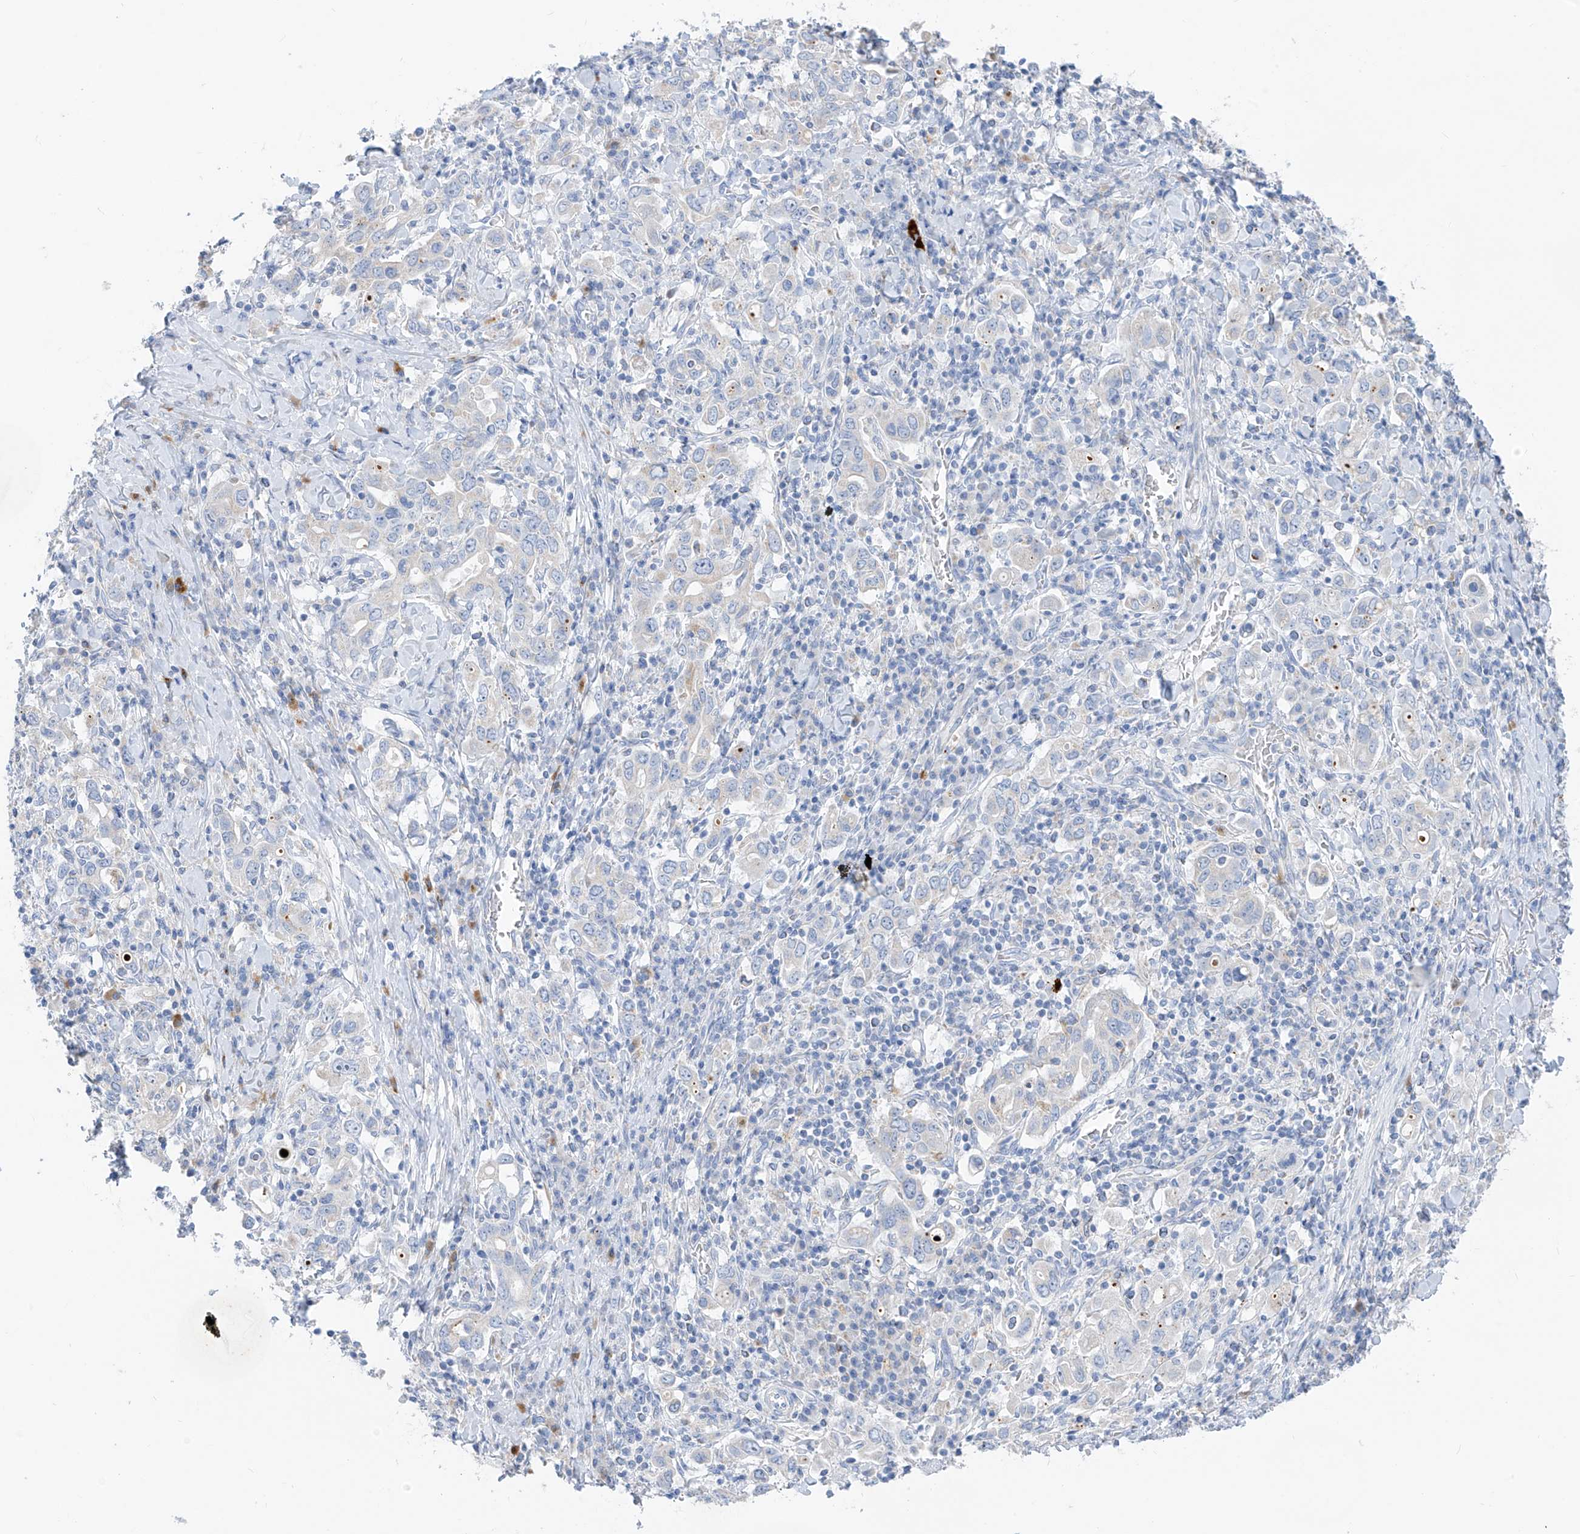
{"staining": {"intensity": "negative", "quantity": "none", "location": "none"}, "tissue": "stomach cancer", "cell_type": "Tumor cells", "image_type": "cancer", "snomed": [{"axis": "morphology", "description": "Adenocarcinoma, NOS"}, {"axis": "topography", "description": "Stomach, upper"}], "caption": "The photomicrograph reveals no significant expression in tumor cells of stomach cancer (adenocarcinoma). (Brightfield microscopy of DAB immunohistochemistry (IHC) at high magnification).", "gene": "ZNF404", "patient": {"sex": "male", "age": 62}}